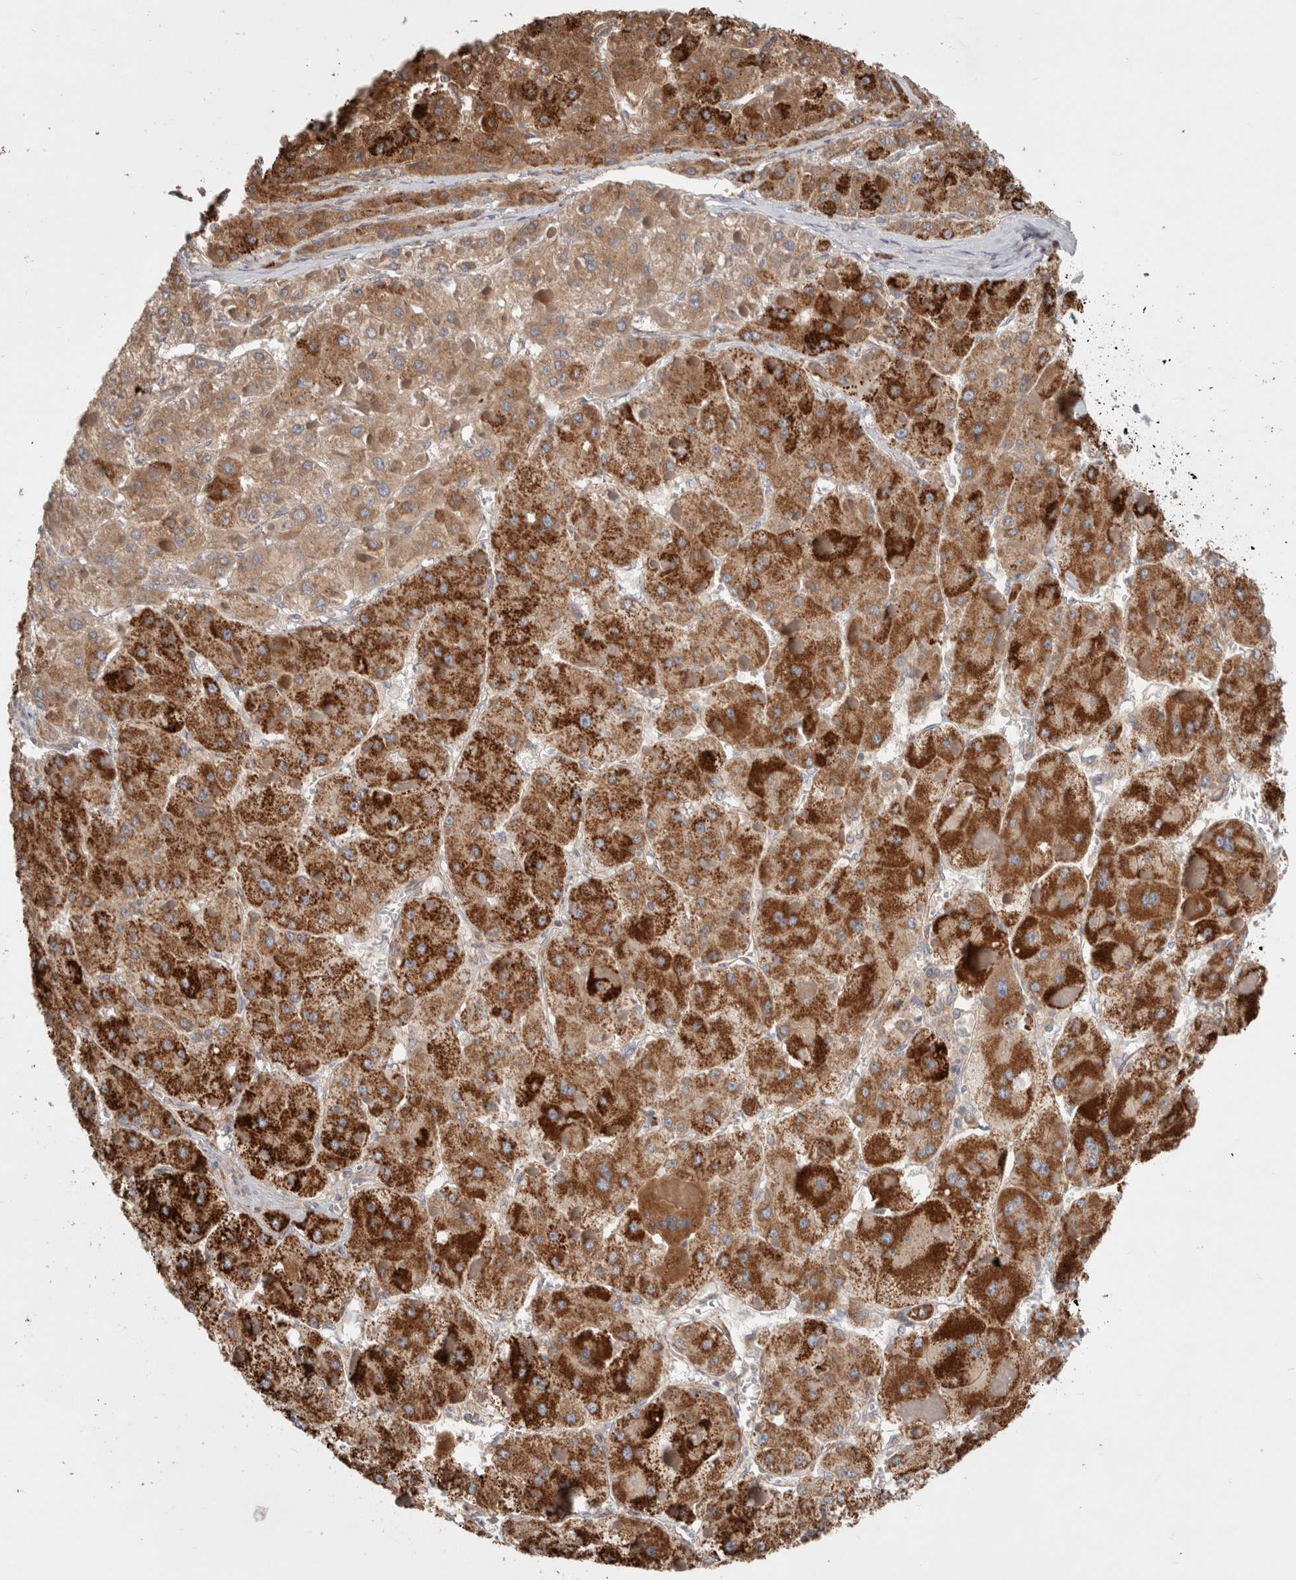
{"staining": {"intensity": "strong", "quantity": ">75%", "location": "cytoplasmic/membranous"}, "tissue": "liver cancer", "cell_type": "Tumor cells", "image_type": "cancer", "snomed": [{"axis": "morphology", "description": "Carcinoma, Hepatocellular, NOS"}, {"axis": "topography", "description": "Liver"}], "caption": "High-power microscopy captured an IHC micrograph of hepatocellular carcinoma (liver), revealing strong cytoplasmic/membranous positivity in approximately >75% of tumor cells.", "gene": "HROB", "patient": {"sex": "female", "age": 73}}